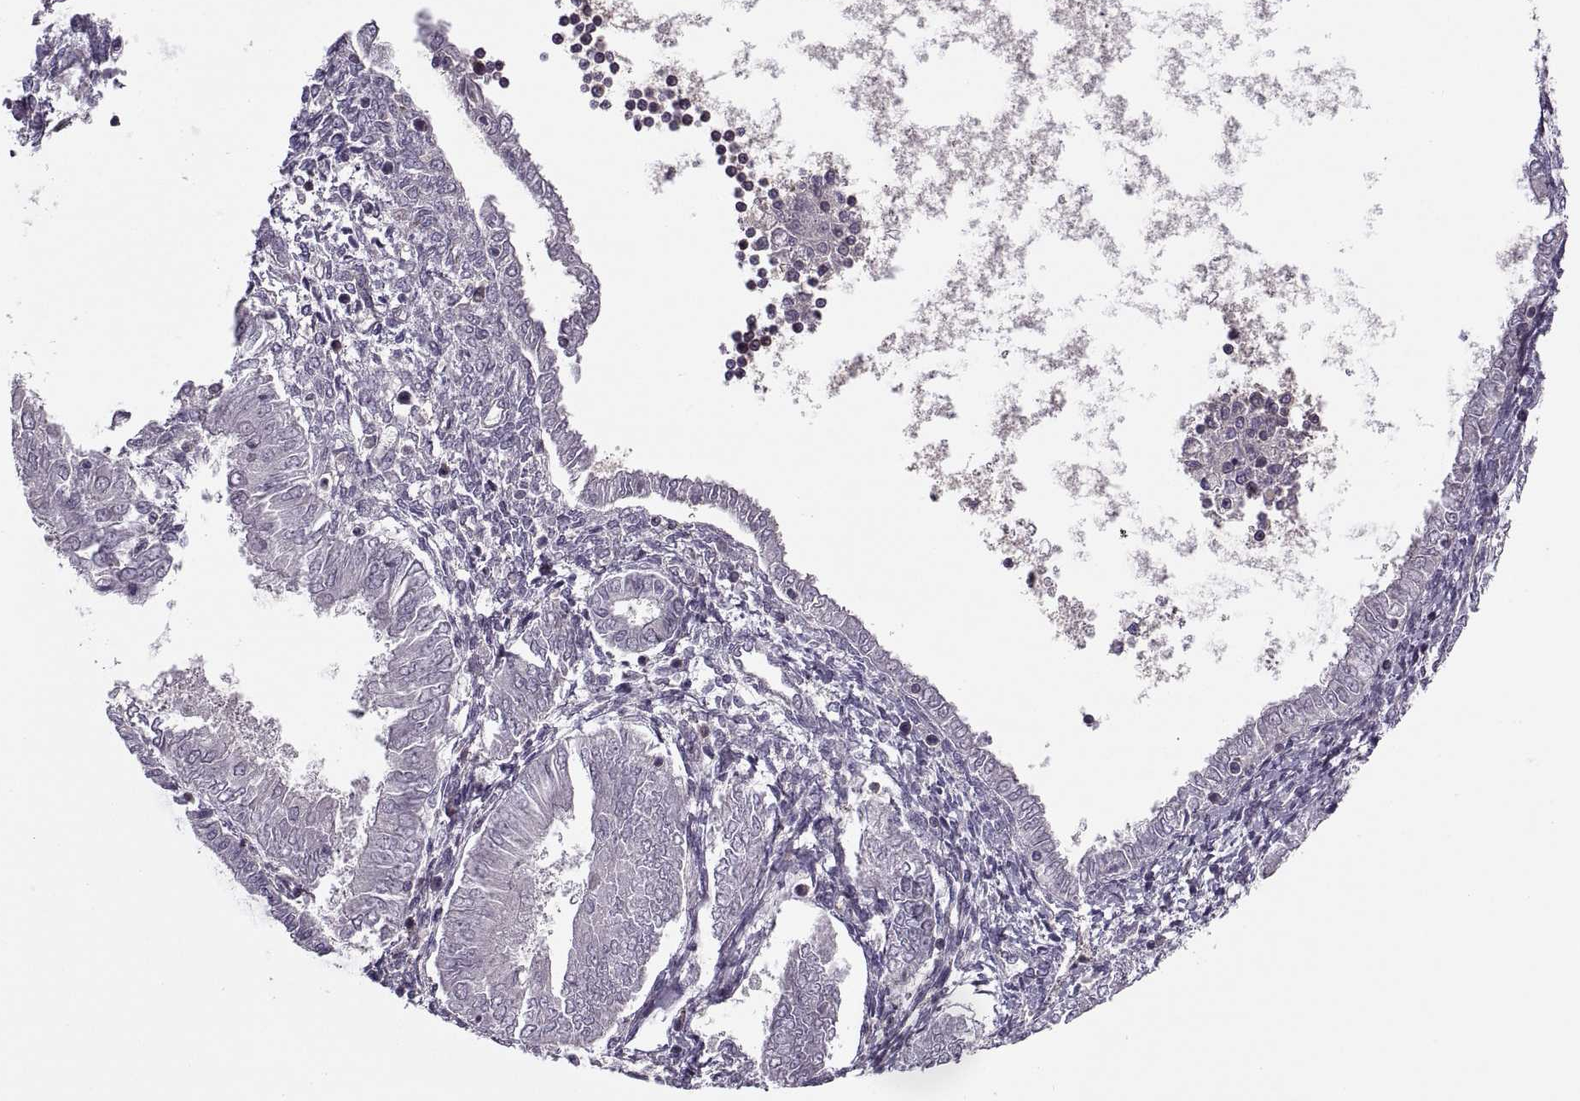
{"staining": {"intensity": "negative", "quantity": "none", "location": "none"}, "tissue": "endometrial cancer", "cell_type": "Tumor cells", "image_type": "cancer", "snomed": [{"axis": "morphology", "description": "Adenocarcinoma, NOS"}, {"axis": "topography", "description": "Endometrium"}], "caption": "Tumor cells are negative for protein expression in human endometrial cancer (adenocarcinoma).", "gene": "SLC2A3", "patient": {"sex": "female", "age": 53}}